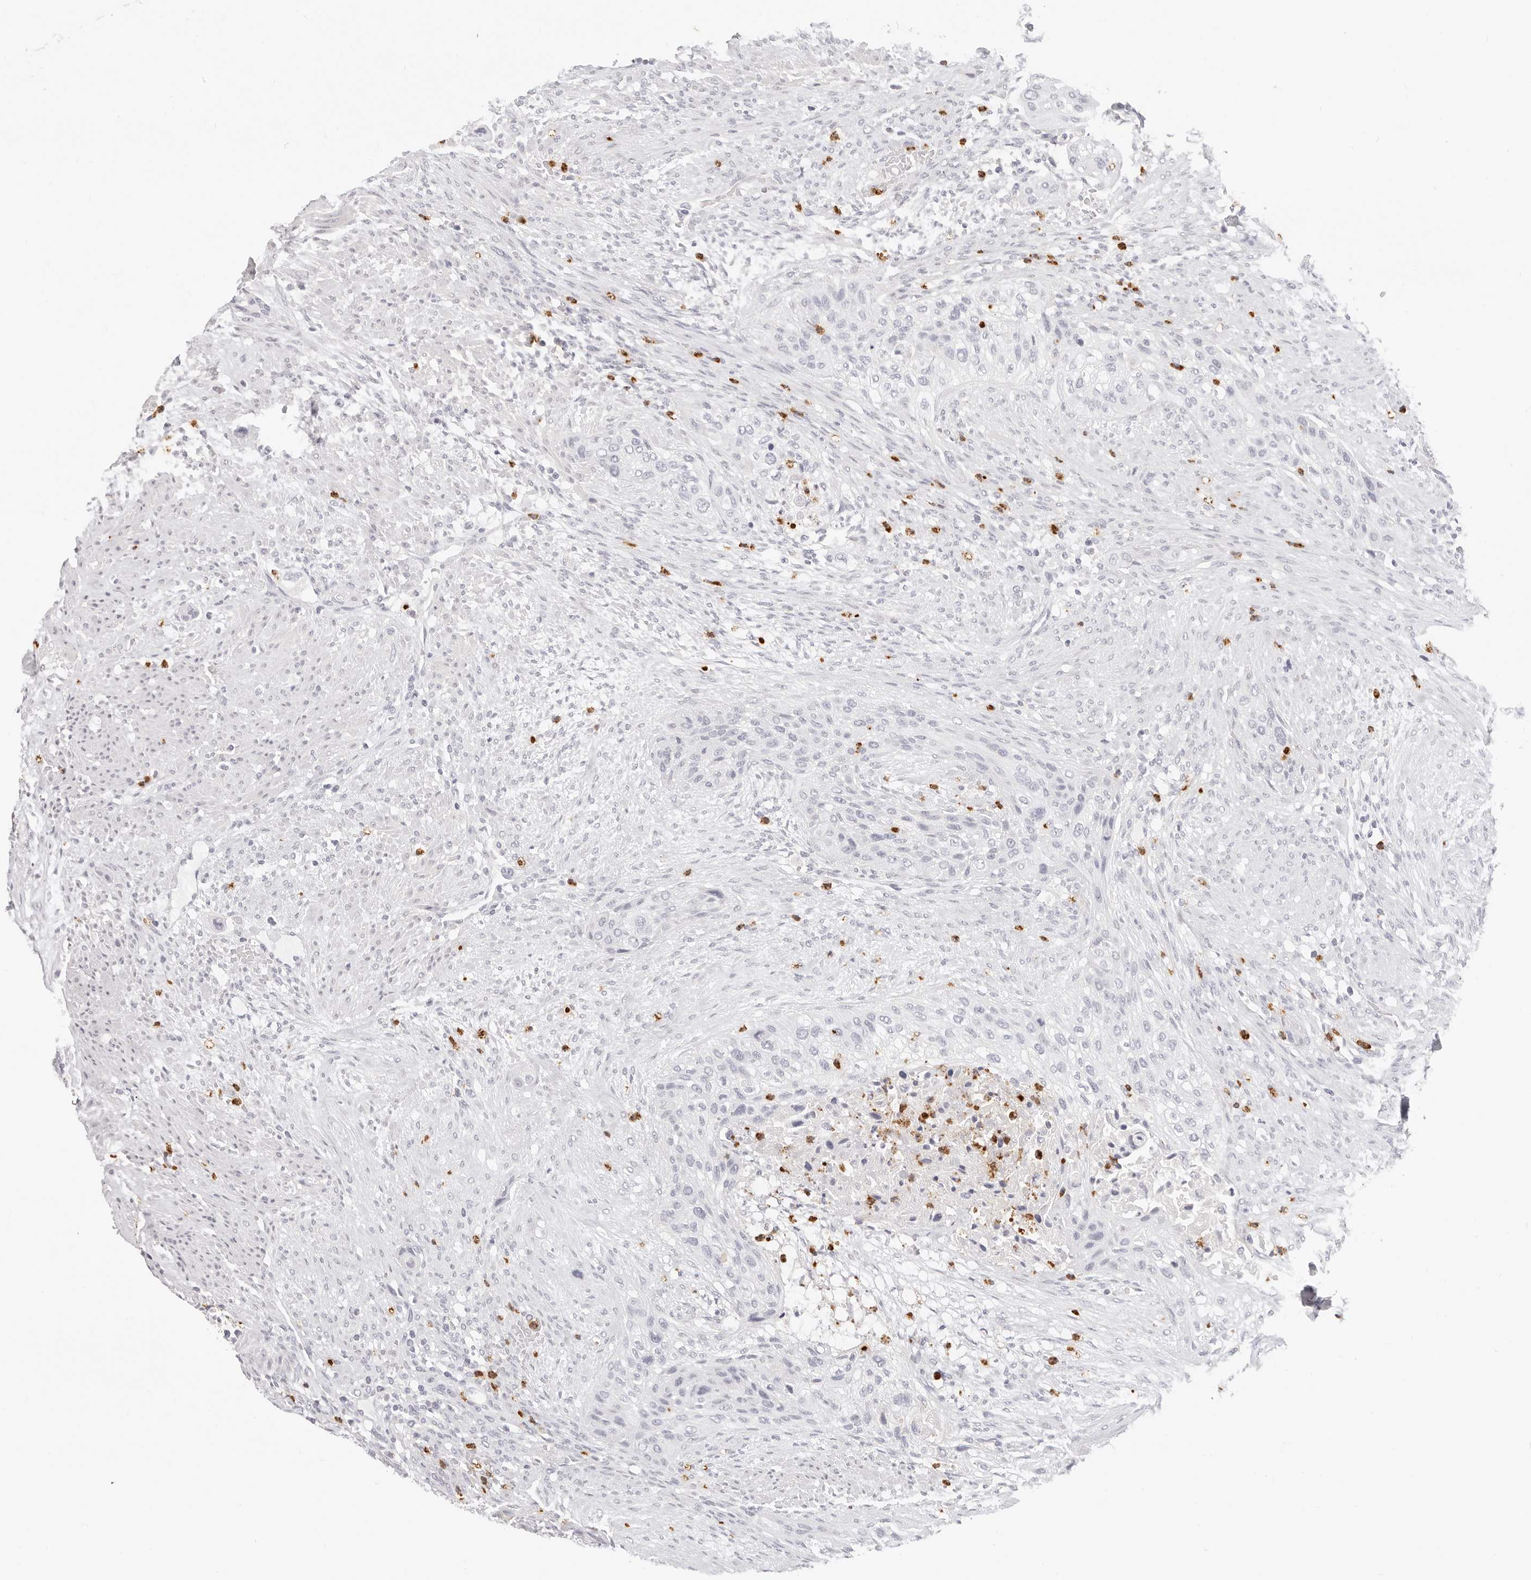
{"staining": {"intensity": "negative", "quantity": "none", "location": "none"}, "tissue": "urothelial cancer", "cell_type": "Tumor cells", "image_type": "cancer", "snomed": [{"axis": "morphology", "description": "Urothelial carcinoma, High grade"}, {"axis": "topography", "description": "Urinary bladder"}], "caption": "The image shows no staining of tumor cells in urothelial carcinoma (high-grade). (DAB immunohistochemistry with hematoxylin counter stain).", "gene": "CAMP", "patient": {"sex": "male", "age": 35}}